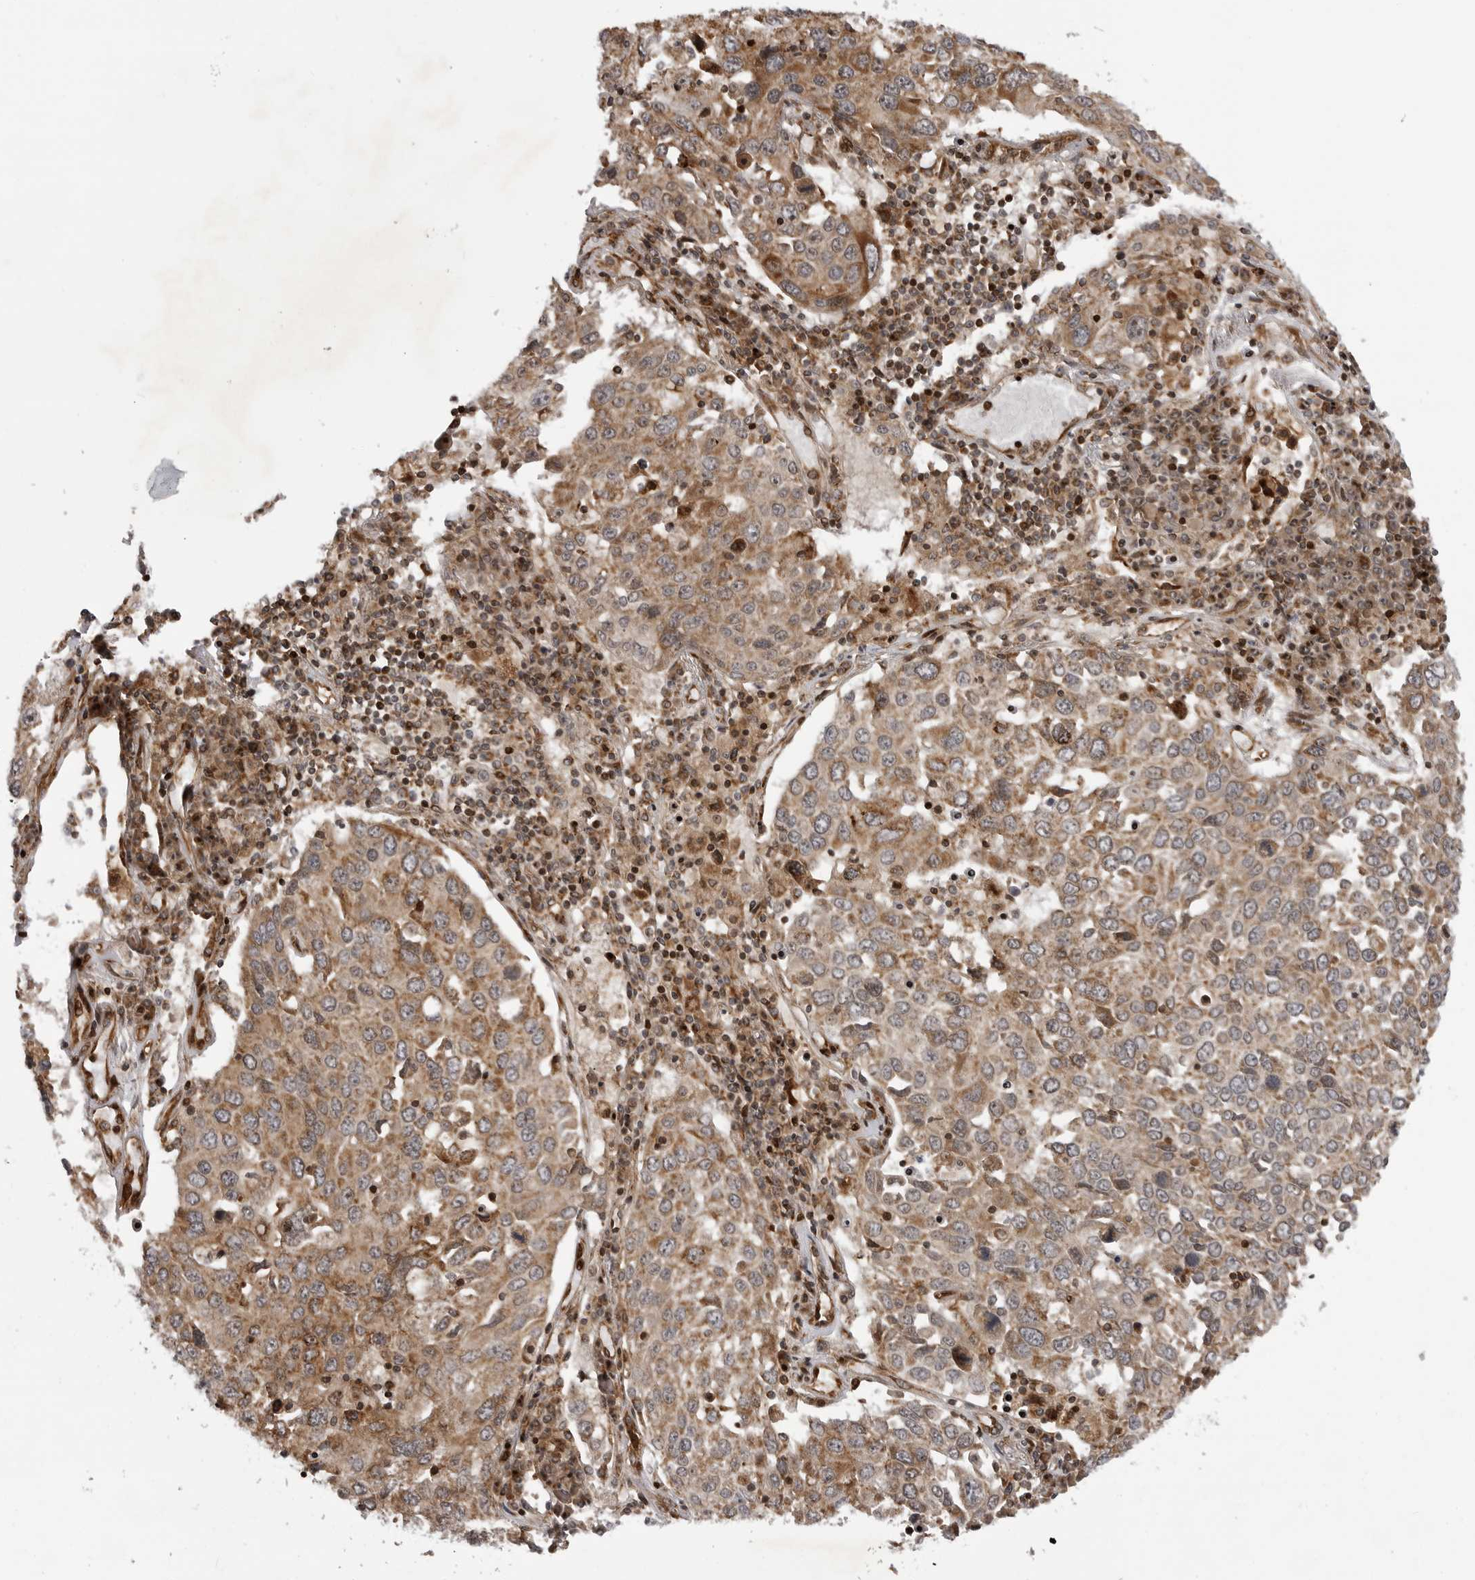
{"staining": {"intensity": "moderate", "quantity": ">75%", "location": "cytoplasmic/membranous"}, "tissue": "lung cancer", "cell_type": "Tumor cells", "image_type": "cancer", "snomed": [{"axis": "morphology", "description": "Squamous cell carcinoma, NOS"}, {"axis": "topography", "description": "Lung"}], "caption": "Brown immunohistochemical staining in human squamous cell carcinoma (lung) reveals moderate cytoplasmic/membranous positivity in approximately >75% of tumor cells. (DAB (3,3'-diaminobenzidine) IHC, brown staining for protein, blue staining for nuclei).", "gene": "ABL1", "patient": {"sex": "male", "age": 65}}